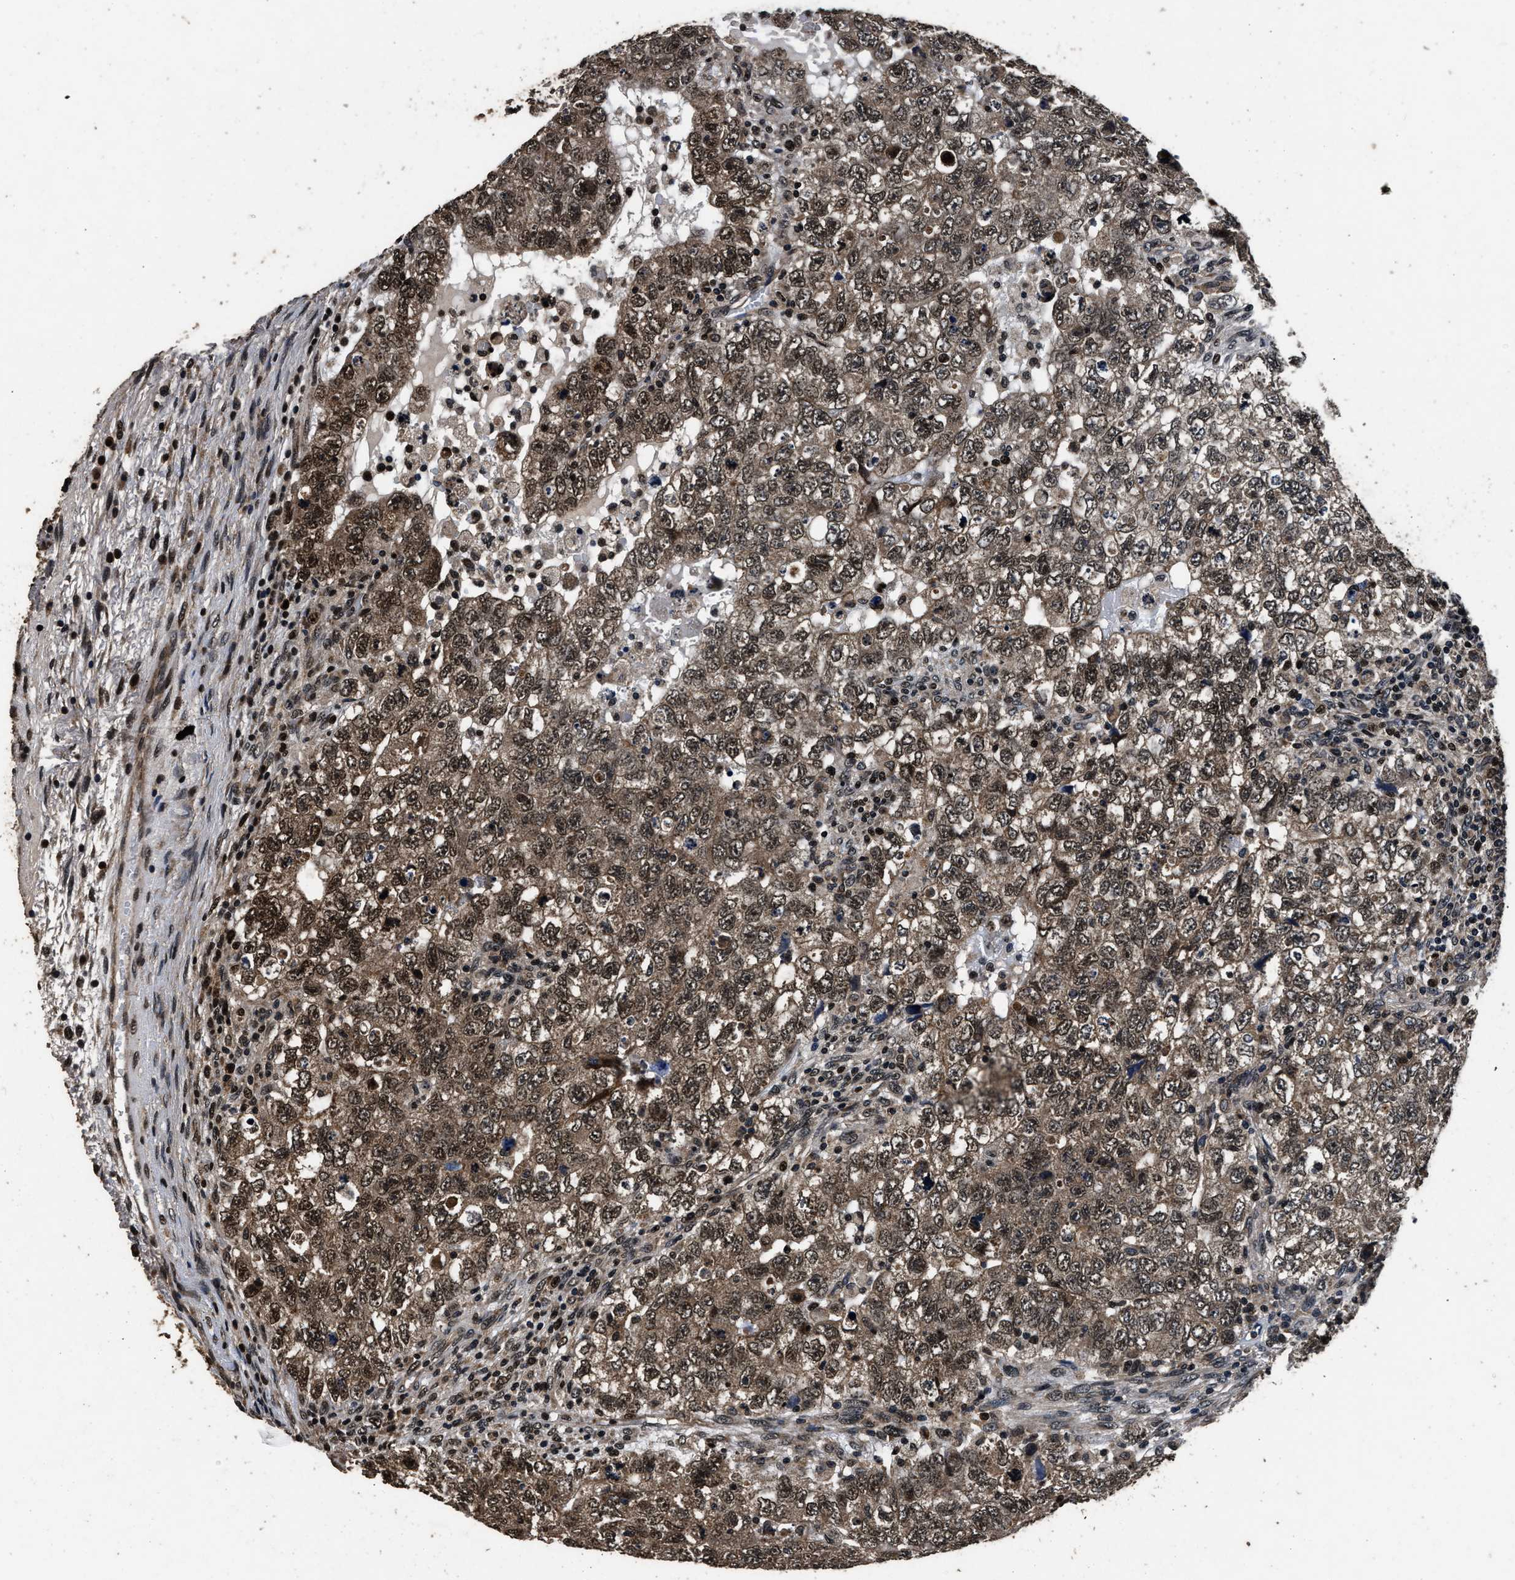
{"staining": {"intensity": "moderate", "quantity": ">75%", "location": "cytoplasmic/membranous,nuclear"}, "tissue": "testis cancer", "cell_type": "Tumor cells", "image_type": "cancer", "snomed": [{"axis": "morphology", "description": "Carcinoma, Embryonal, NOS"}, {"axis": "topography", "description": "Testis"}], "caption": "Immunohistochemical staining of embryonal carcinoma (testis) displays moderate cytoplasmic/membranous and nuclear protein expression in about >75% of tumor cells.", "gene": "CSTF1", "patient": {"sex": "male", "age": 36}}